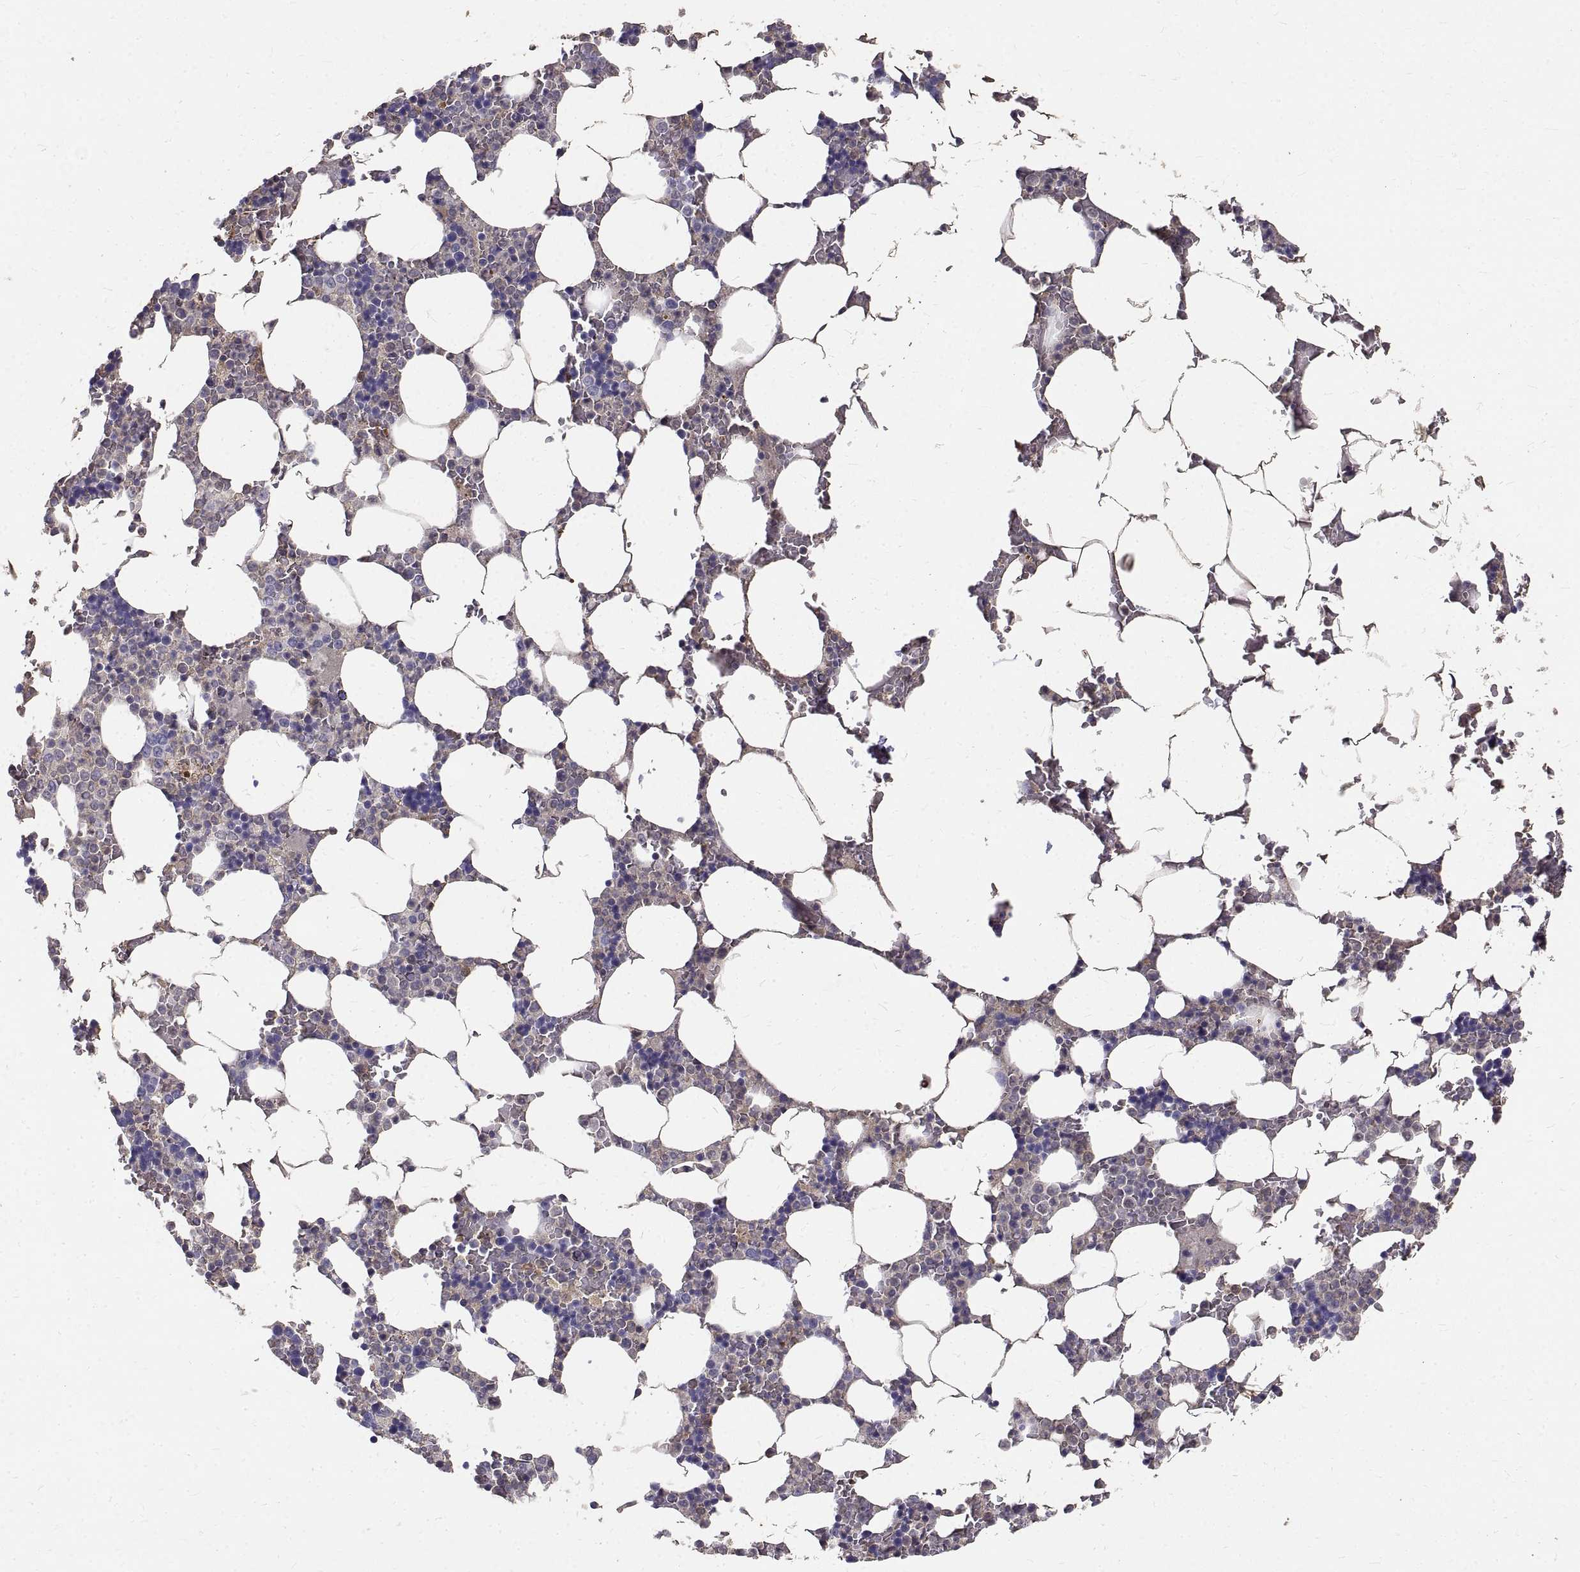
{"staining": {"intensity": "negative", "quantity": "none", "location": "none"}, "tissue": "bone marrow", "cell_type": "Hematopoietic cells", "image_type": "normal", "snomed": [{"axis": "morphology", "description": "Normal tissue, NOS"}, {"axis": "topography", "description": "Bone marrow"}], "caption": "Unremarkable bone marrow was stained to show a protein in brown. There is no significant expression in hematopoietic cells. (DAB immunohistochemistry with hematoxylin counter stain).", "gene": "PEA15", "patient": {"sex": "male", "age": 51}}